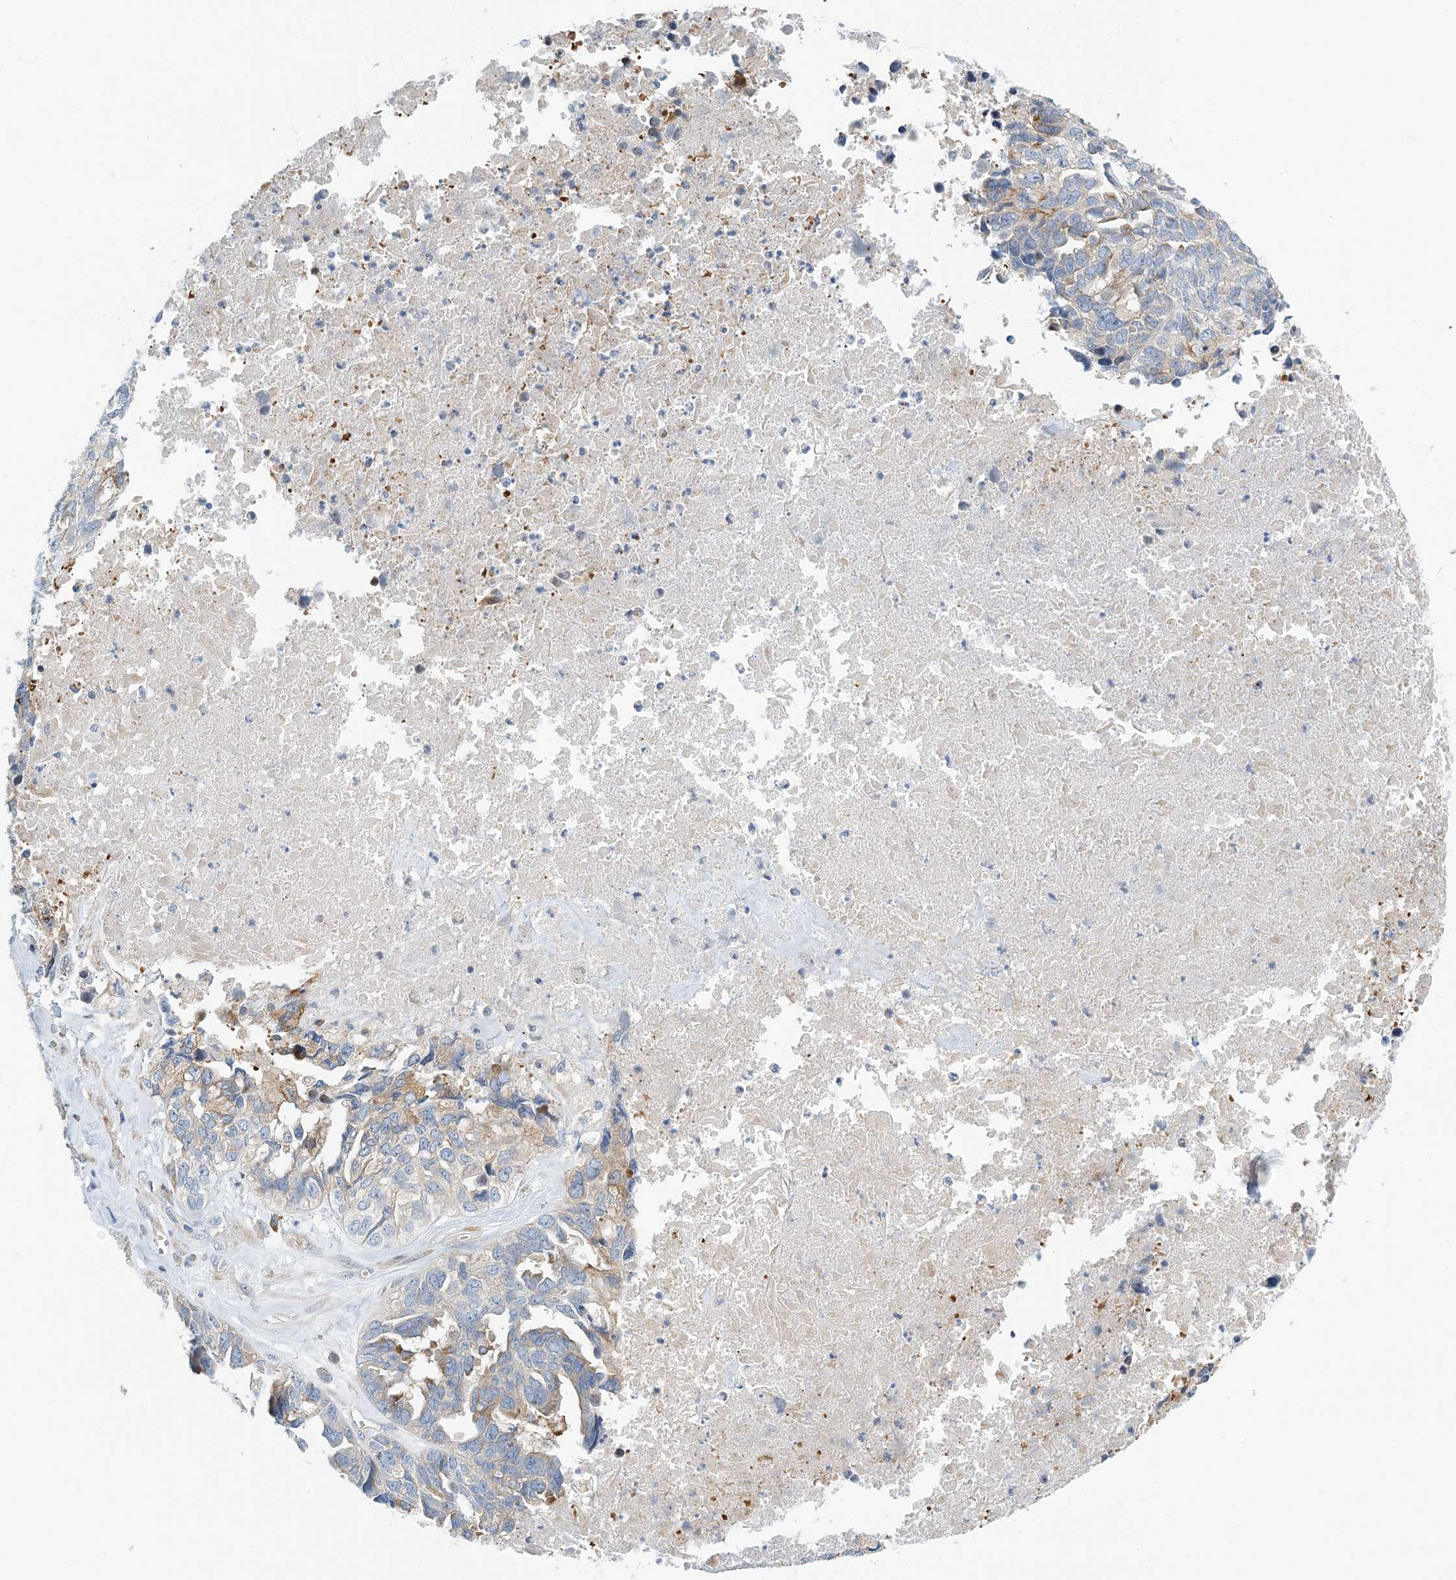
{"staining": {"intensity": "negative", "quantity": "none", "location": "none"}, "tissue": "ovarian cancer", "cell_type": "Tumor cells", "image_type": "cancer", "snomed": [{"axis": "morphology", "description": "Cystadenocarcinoma, serous, NOS"}, {"axis": "topography", "description": "Ovary"}], "caption": "The IHC photomicrograph has no significant positivity in tumor cells of ovarian serous cystadenocarcinoma tissue.", "gene": "PCDHA2", "patient": {"sex": "female", "age": 79}}